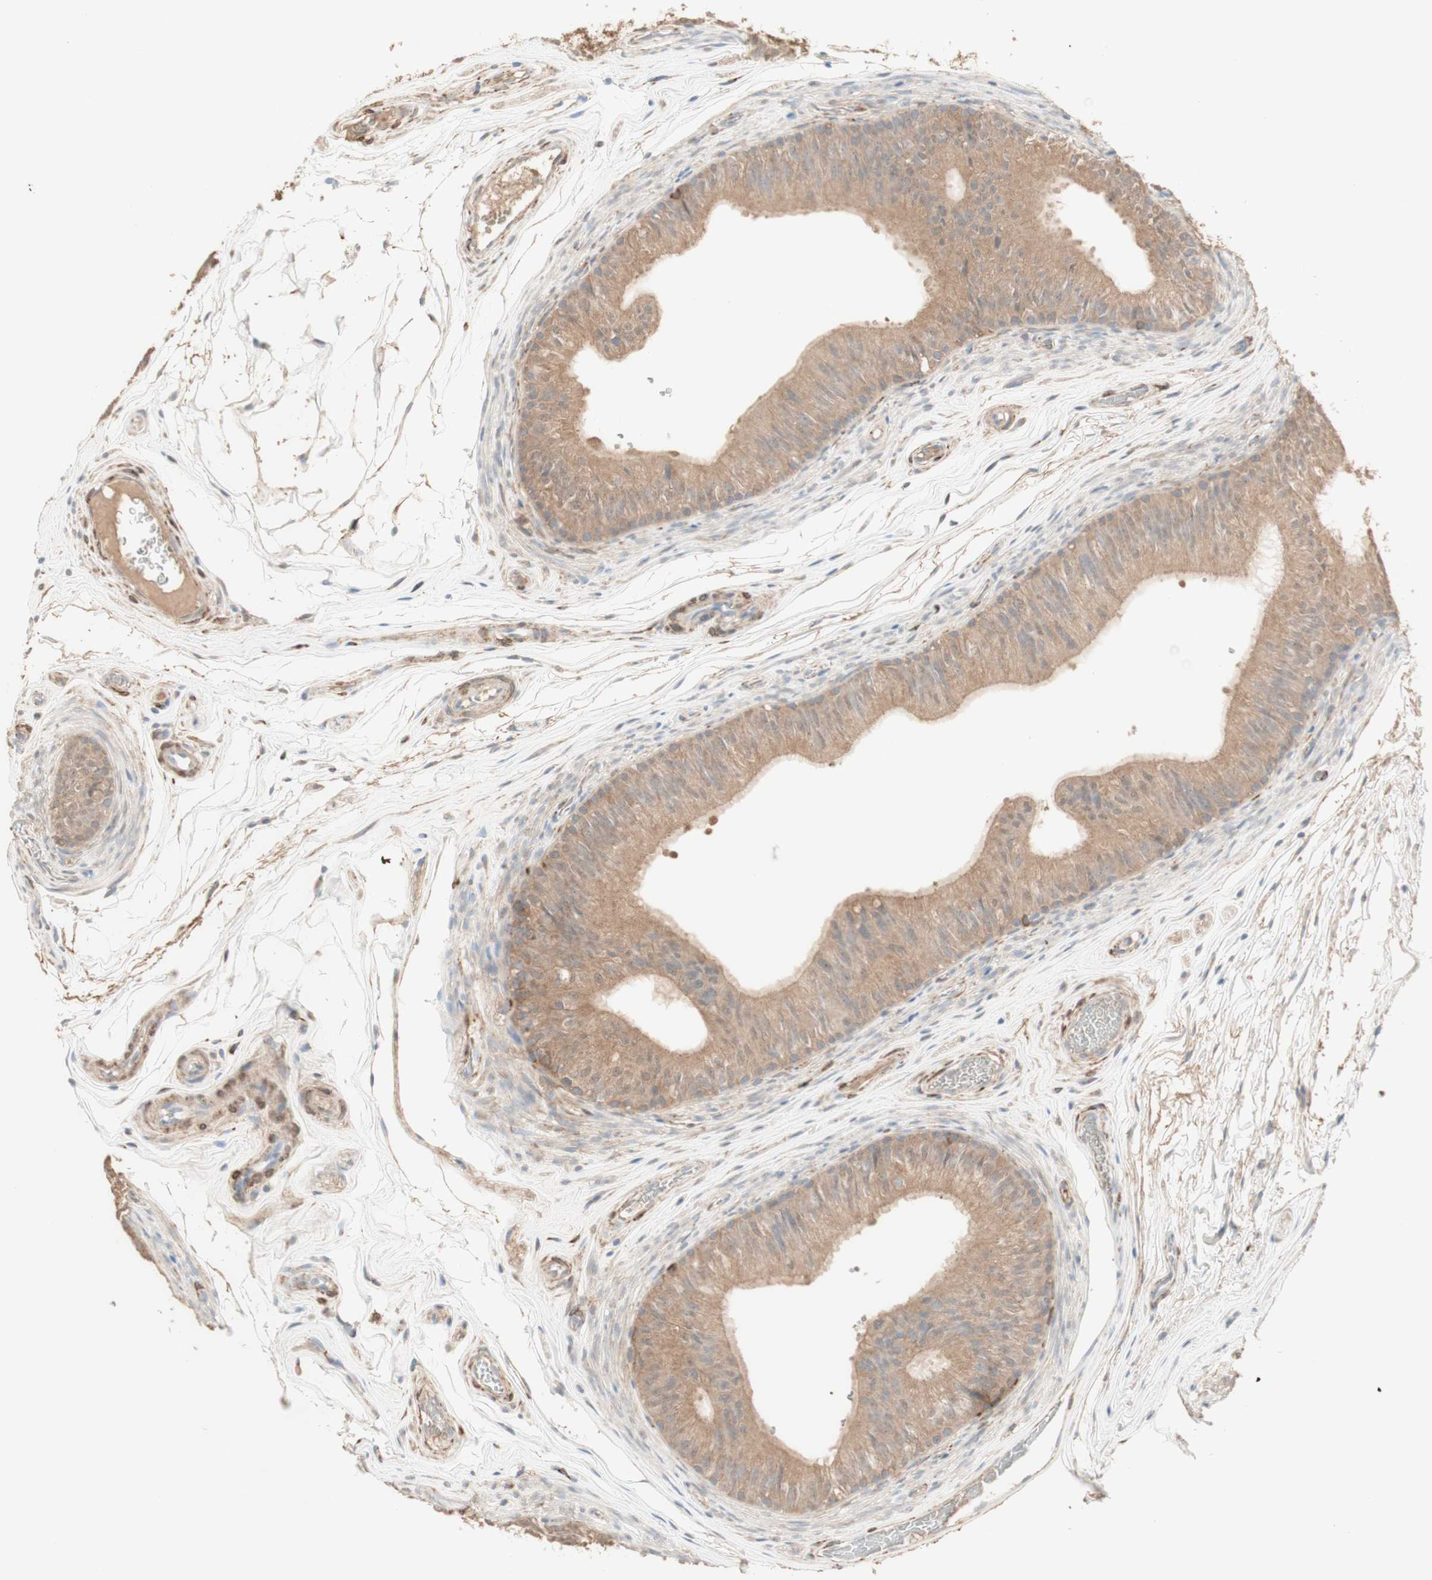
{"staining": {"intensity": "weak", "quantity": ">75%", "location": "cytoplasmic/membranous"}, "tissue": "epididymis", "cell_type": "Glandular cells", "image_type": "normal", "snomed": [{"axis": "morphology", "description": "Normal tissue, NOS"}, {"axis": "topography", "description": "Epididymis"}], "caption": "About >75% of glandular cells in benign epididymis display weak cytoplasmic/membranous protein positivity as visualized by brown immunohistochemical staining.", "gene": "MUC3A", "patient": {"sex": "male", "age": 36}}